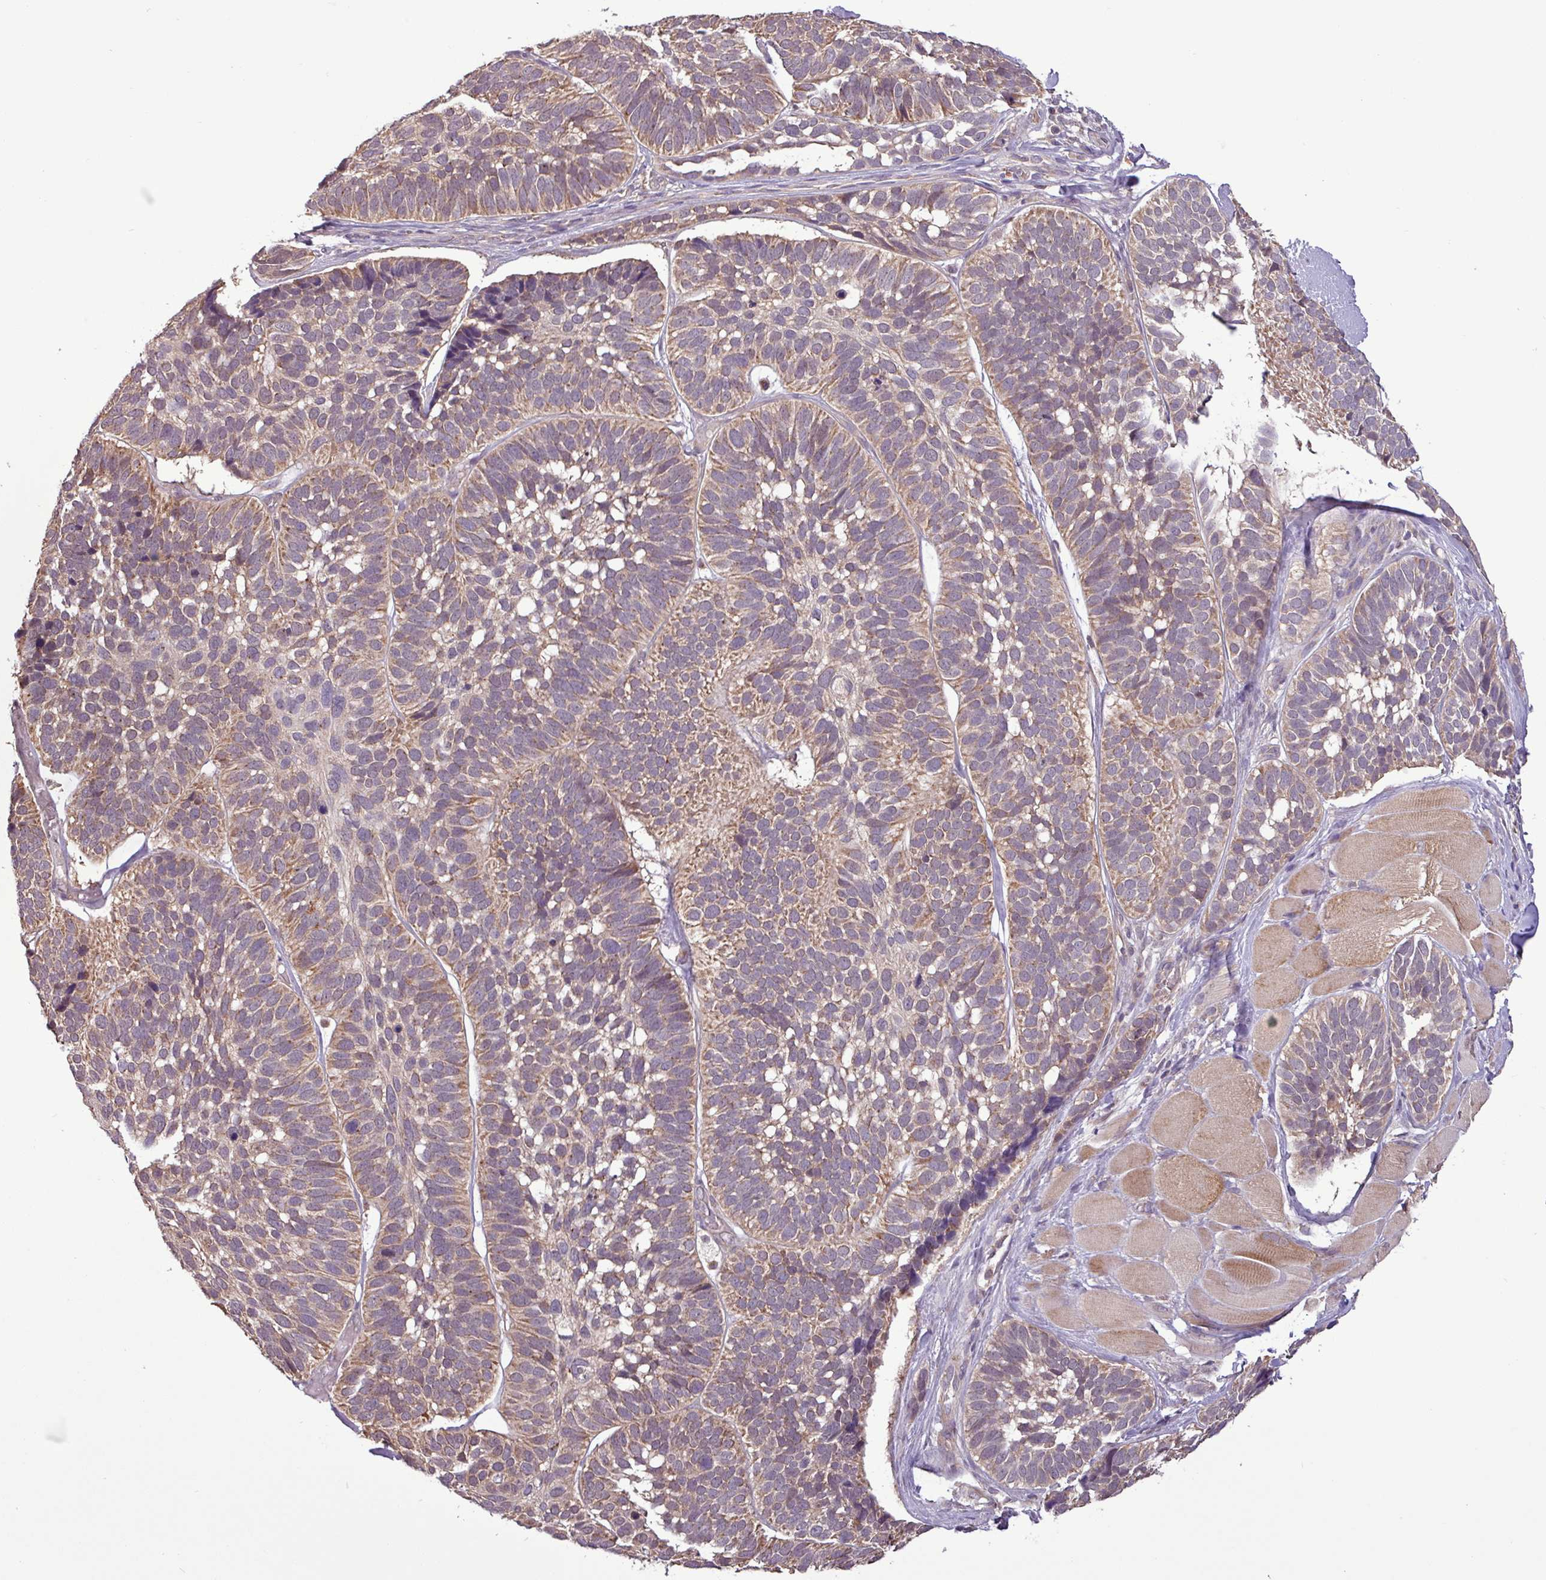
{"staining": {"intensity": "moderate", "quantity": ">75%", "location": "cytoplasmic/membranous"}, "tissue": "skin cancer", "cell_type": "Tumor cells", "image_type": "cancer", "snomed": [{"axis": "morphology", "description": "Basal cell carcinoma"}, {"axis": "topography", "description": "Skin"}], "caption": "A brown stain shows moderate cytoplasmic/membranous expression of a protein in basal cell carcinoma (skin) tumor cells. (DAB (3,3'-diaminobenzidine) IHC, brown staining for protein, blue staining for nuclei).", "gene": "MCTP2", "patient": {"sex": "male", "age": 62}}